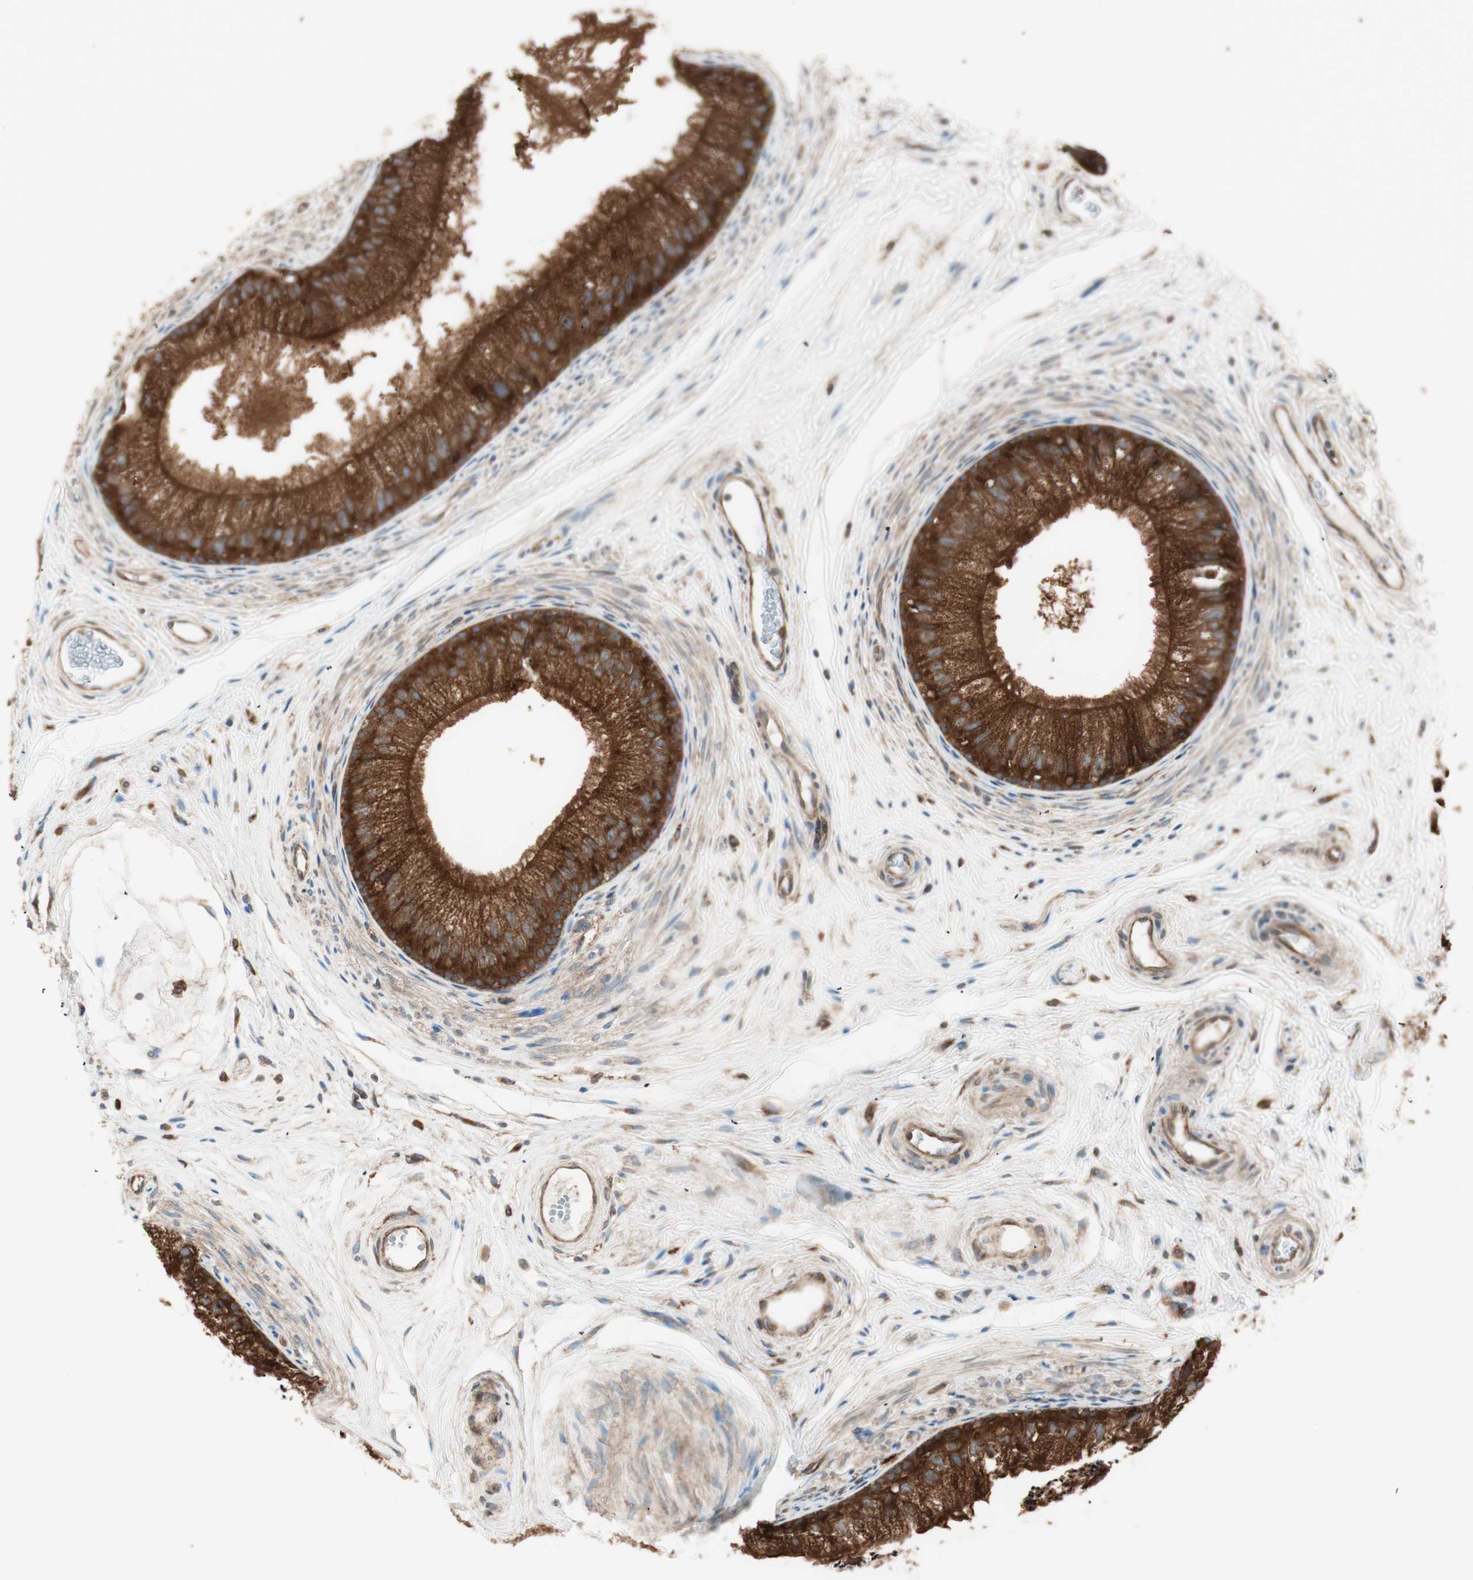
{"staining": {"intensity": "strong", "quantity": ">75%", "location": "cytoplasmic/membranous"}, "tissue": "epididymis", "cell_type": "Glandular cells", "image_type": "normal", "snomed": [{"axis": "morphology", "description": "Normal tissue, NOS"}, {"axis": "topography", "description": "Epididymis"}], "caption": "Immunohistochemical staining of normal human epididymis demonstrates high levels of strong cytoplasmic/membranous expression in about >75% of glandular cells. Ihc stains the protein of interest in brown and the nuclei are stained blue.", "gene": "RAB5A", "patient": {"sex": "male", "age": 56}}